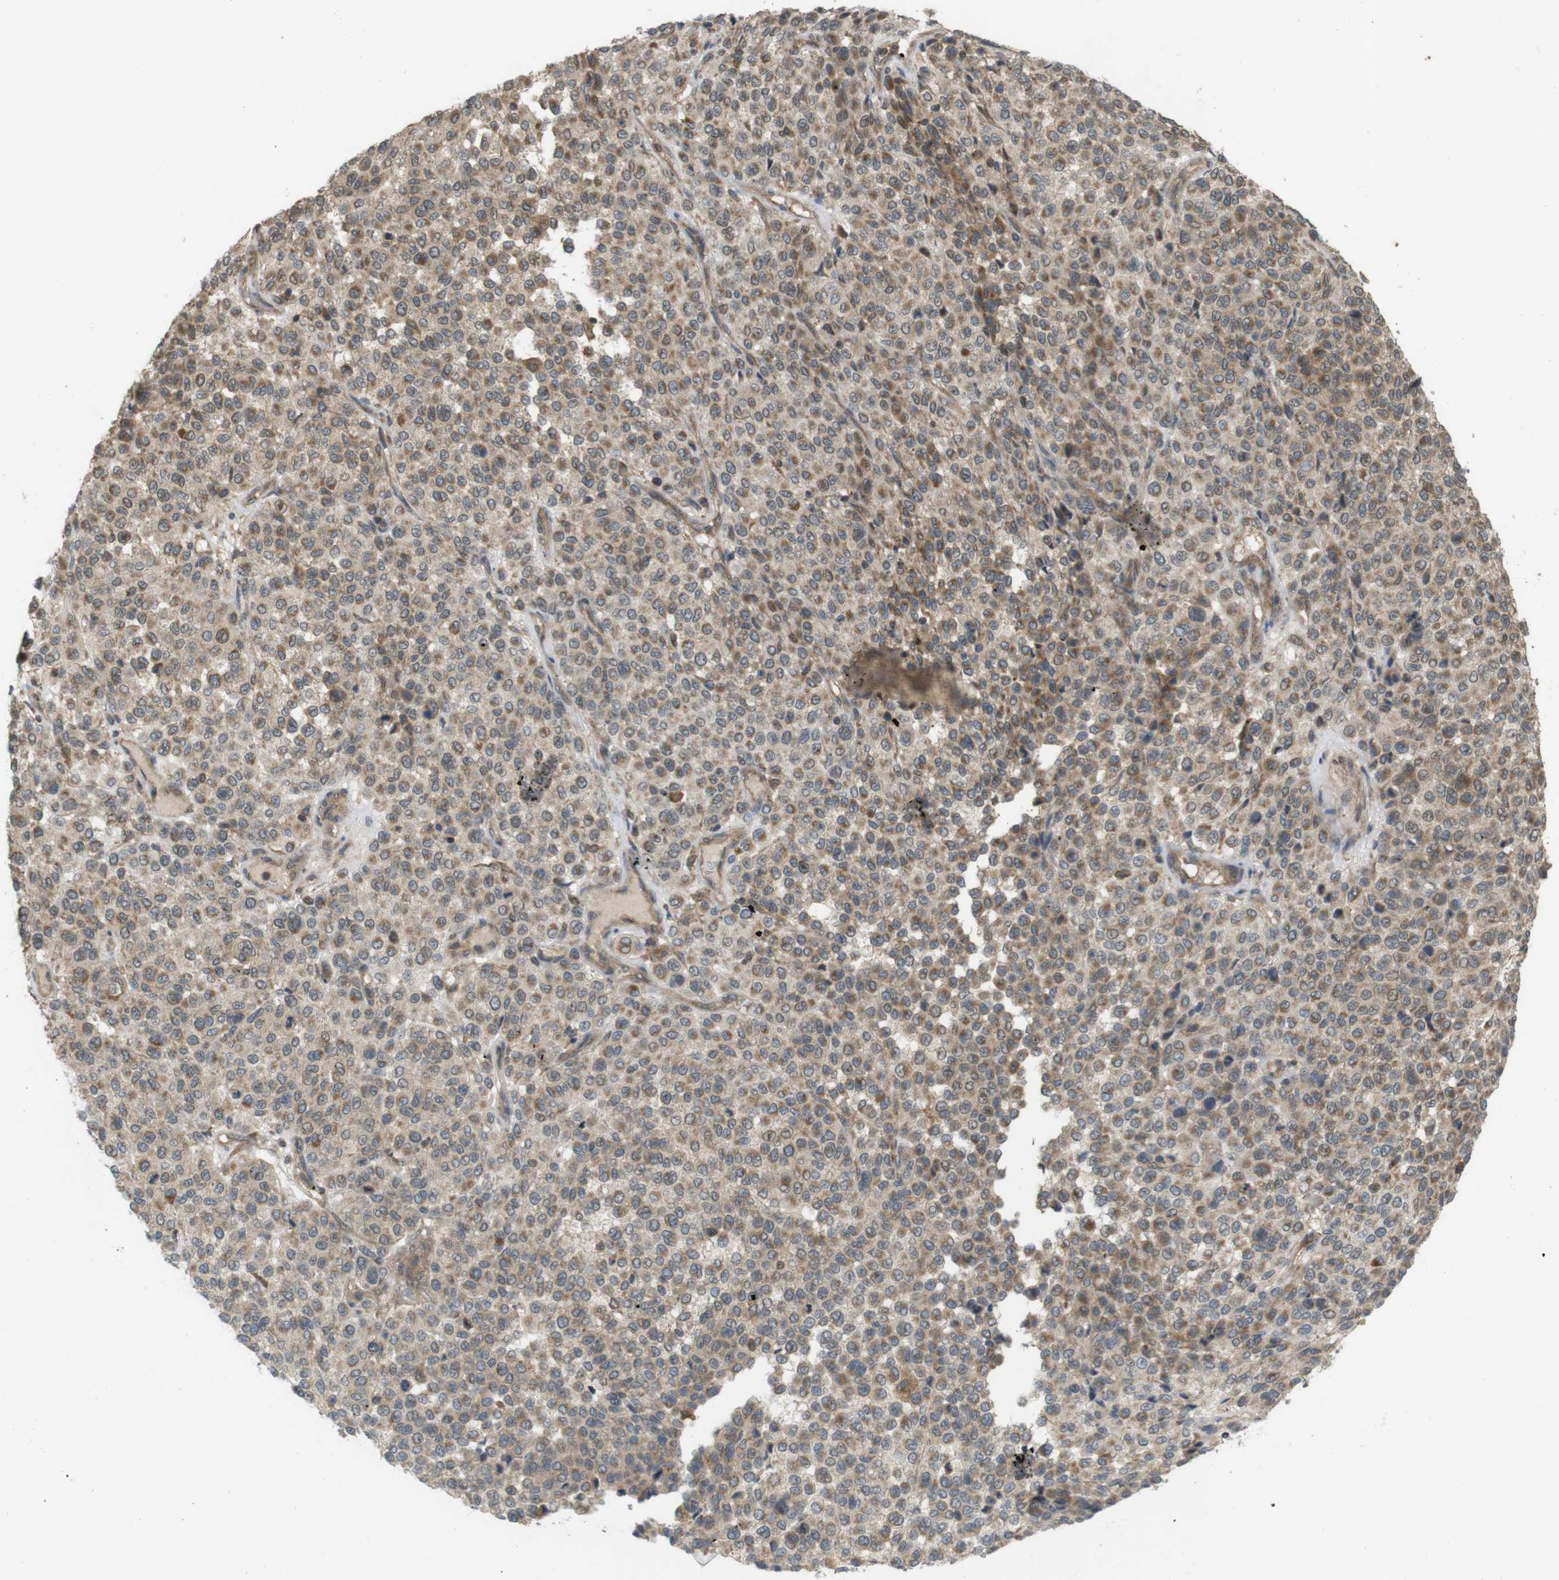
{"staining": {"intensity": "moderate", "quantity": ">75%", "location": "cytoplasmic/membranous"}, "tissue": "melanoma", "cell_type": "Tumor cells", "image_type": "cancer", "snomed": [{"axis": "morphology", "description": "Malignant melanoma, Metastatic site"}, {"axis": "topography", "description": "Pancreas"}], "caption": "An image of melanoma stained for a protein exhibits moderate cytoplasmic/membranous brown staining in tumor cells.", "gene": "RNF130", "patient": {"sex": "female", "age": 30}}